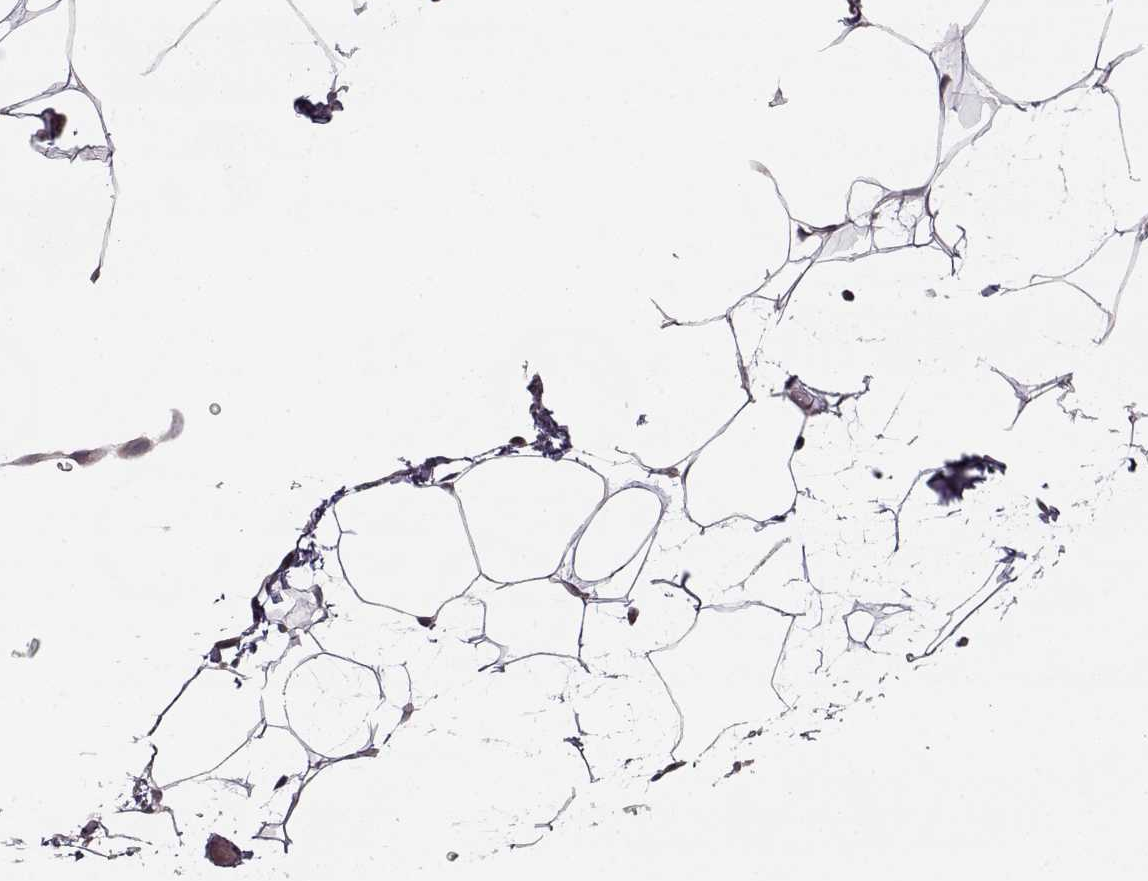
{"staining": {"intensity": "negative", "quantity": "none", "location": "none"}, "tissue": "soft tissue", "cell_type": "Fibroblasts", "image_type": "normal", "snomed": [{"axis": "morphology", "description": "Normal tissue, NOS"}, {"axis": "topography", "description": "Adipose tissue"}], "caption": "An immunohistochemistry image of benign soft tissue is shown. There is no staining in fibroblasts of soft tissue. (DAB (3,3'-diaminobenzidine) immunohistochemistry, high magnification).", "gene": "DENND4B", "patient": {"sex": "male", "age": 57}}